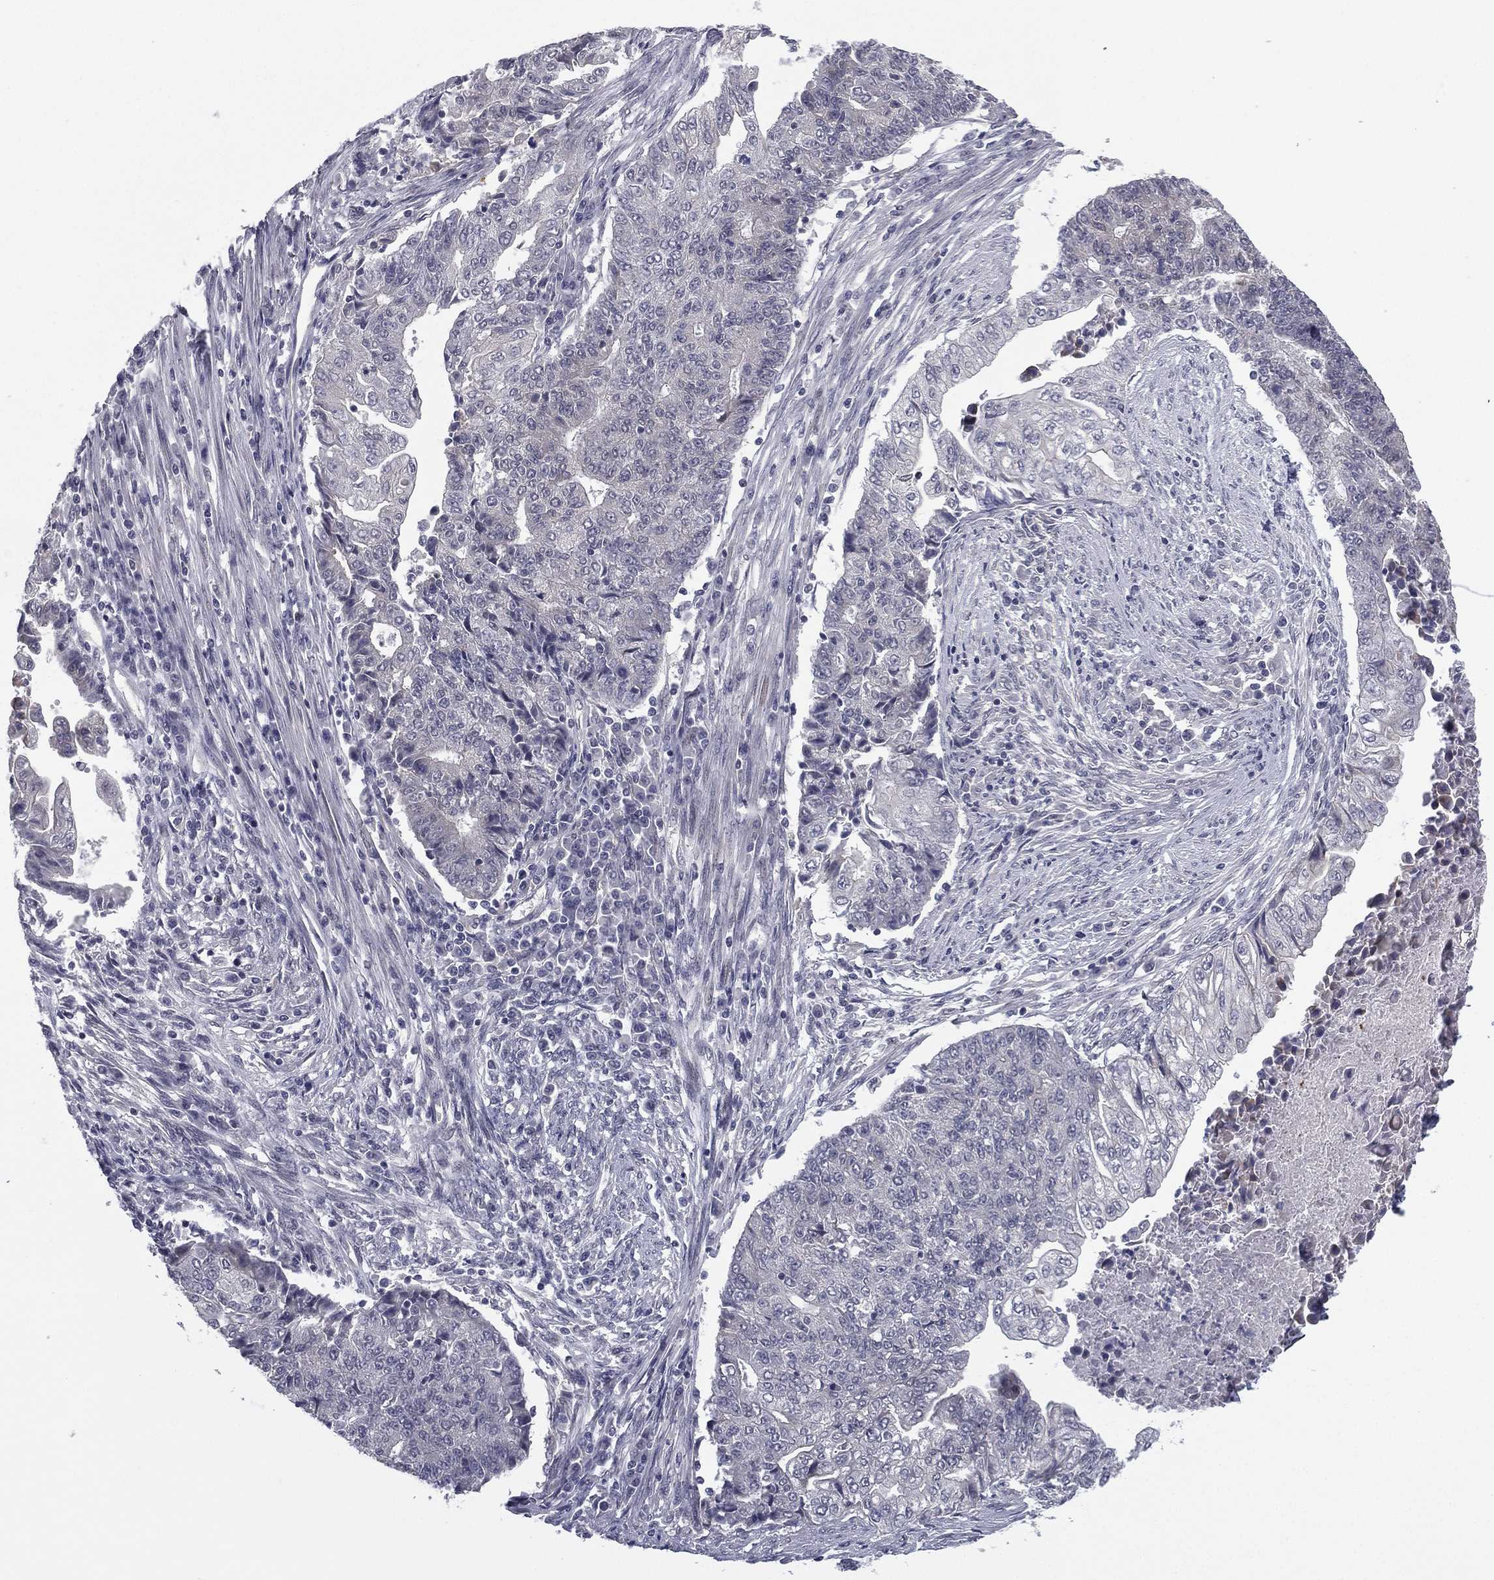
{"staining": {"intensity": "negative", "quantity": "none", "location": "none"}, "tissue": "endometrial cancer", "cell_type": "Tumor cells", "image_type": "cancer", "snomed": [{"axis": "morphology", "description": "Adenocarcinoma, NOS"}, {"axis": "topography", "description": "Uterus"}, {"axis": "topography", "description": "Endometrium"}], "caption": "Tumor cells are negative for brown protein staining in endometrial adenocarcinoma.", "gene": "ACTRT2", "patient": {"sex": "female", "age": 54}}